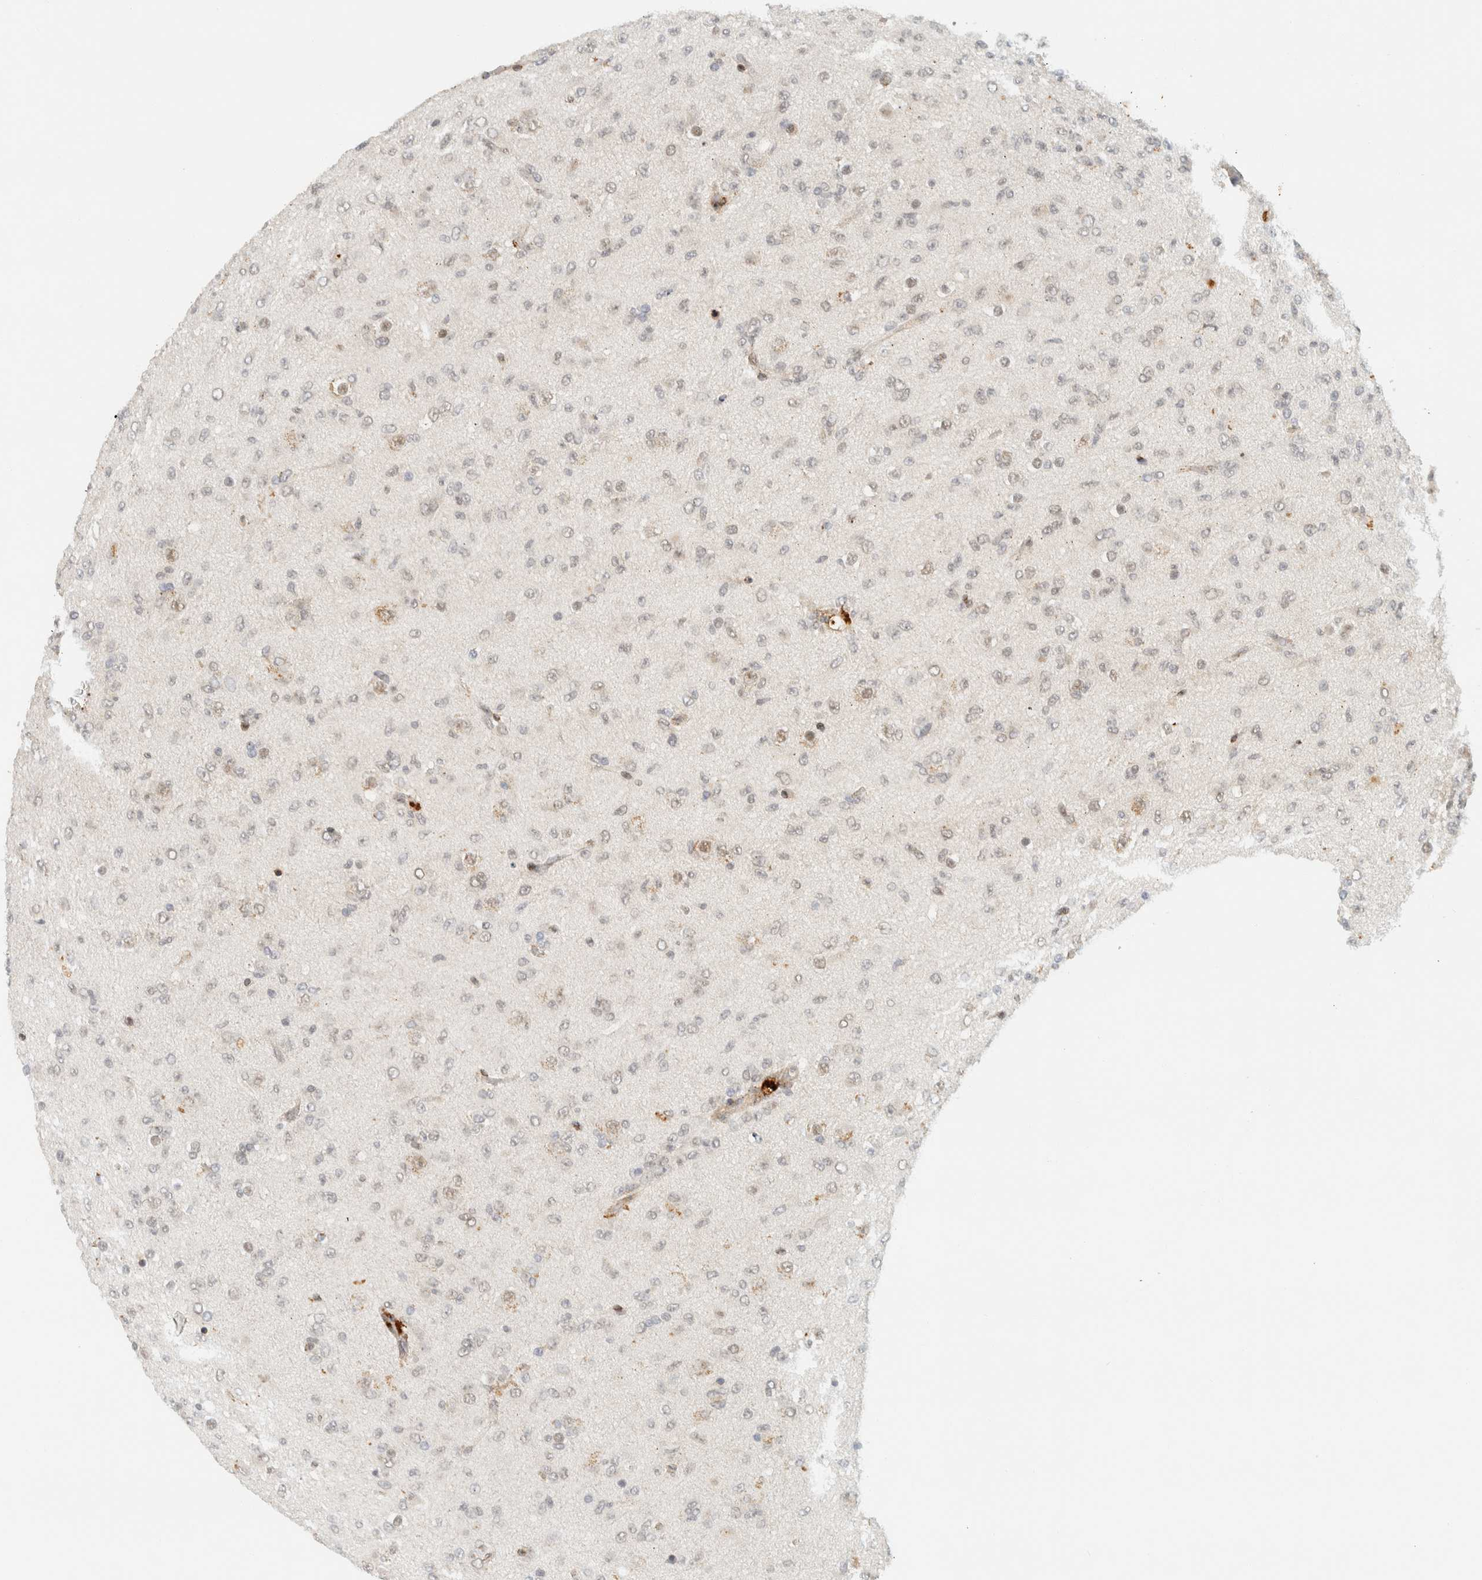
{"staining": {"intensity": "negative", "quantity": "none", "location": "none"}, "tissue": "glioma", "cell_type": "Tumor cells", "image_type": "cancer", "snomed": [{"axis": "morphology", "description": "Glioma, malignant, Low grade"}, {"axis": "topography", "description": "Brain"}], "caption": "Immunohistochemical staining of human malignant glioma (low-grade) exhibits no significant expression in tumor cells. Nuclei are stained in blue.", "gene": "ITPRID1", "patient": {"sex": "male", "age": 65}}